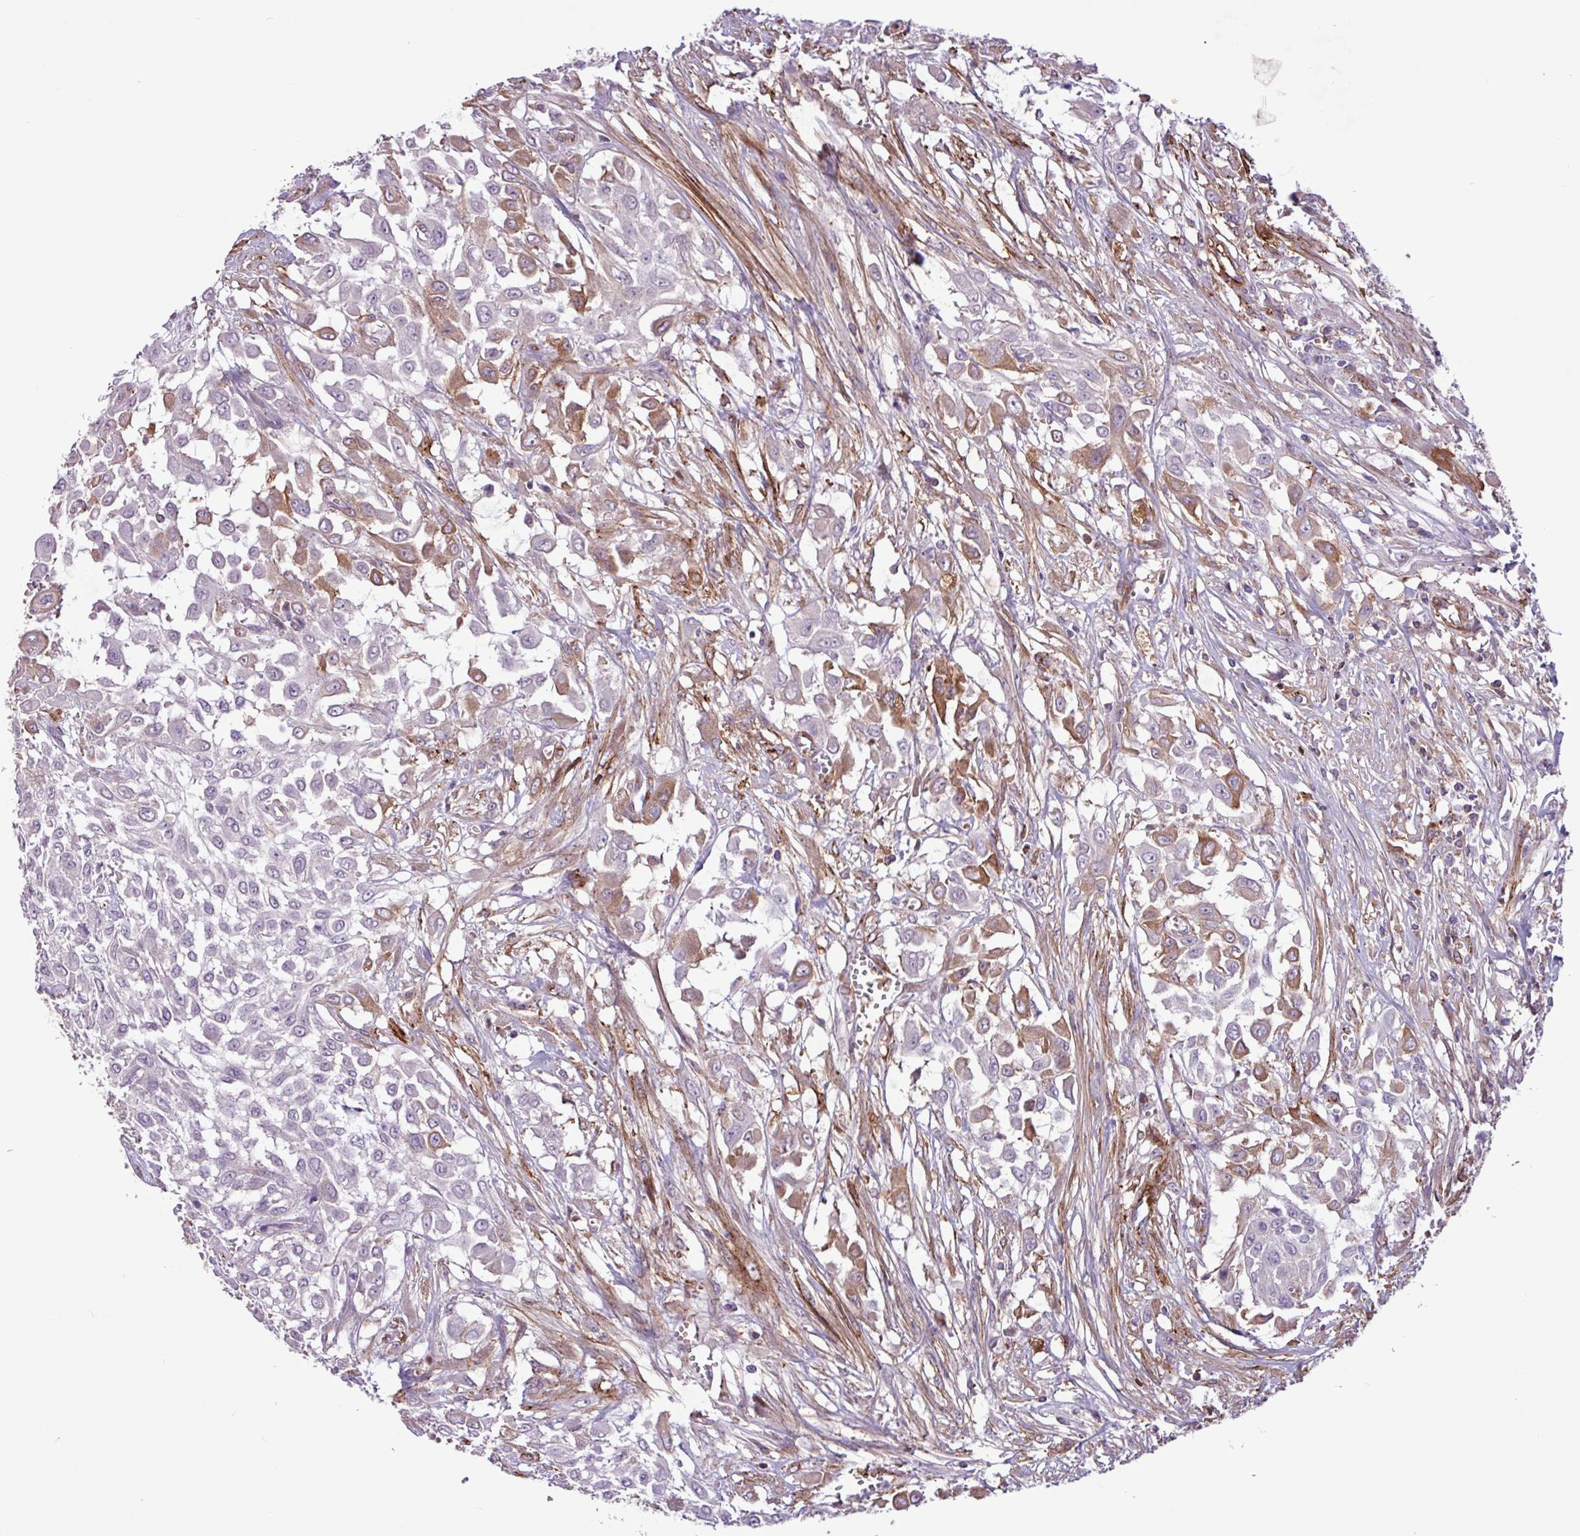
{"staining": {"intensity": "moderate", "quantity": "<25%", "location": "cytoplasmic/membranous"}, "tissue": "urothelial cancer", "cell_type": "Tumor cells", "image_type": "cancer", "snomed": [{"axis": "morphology", "description": "Urothelial carcinoma, High grade"}, {"axis": "topography", "description": "Urinary bladder"}], "caption": "Immunohistochemistry photomicrograph of urothelial cancer stained for a protein (brown), which displays low levels of moderate cytoplasmic/membranous expression in approximately <25% of tumor cells.", "gene": "CD248", "patient": {"sex": "male", "age": 57}}